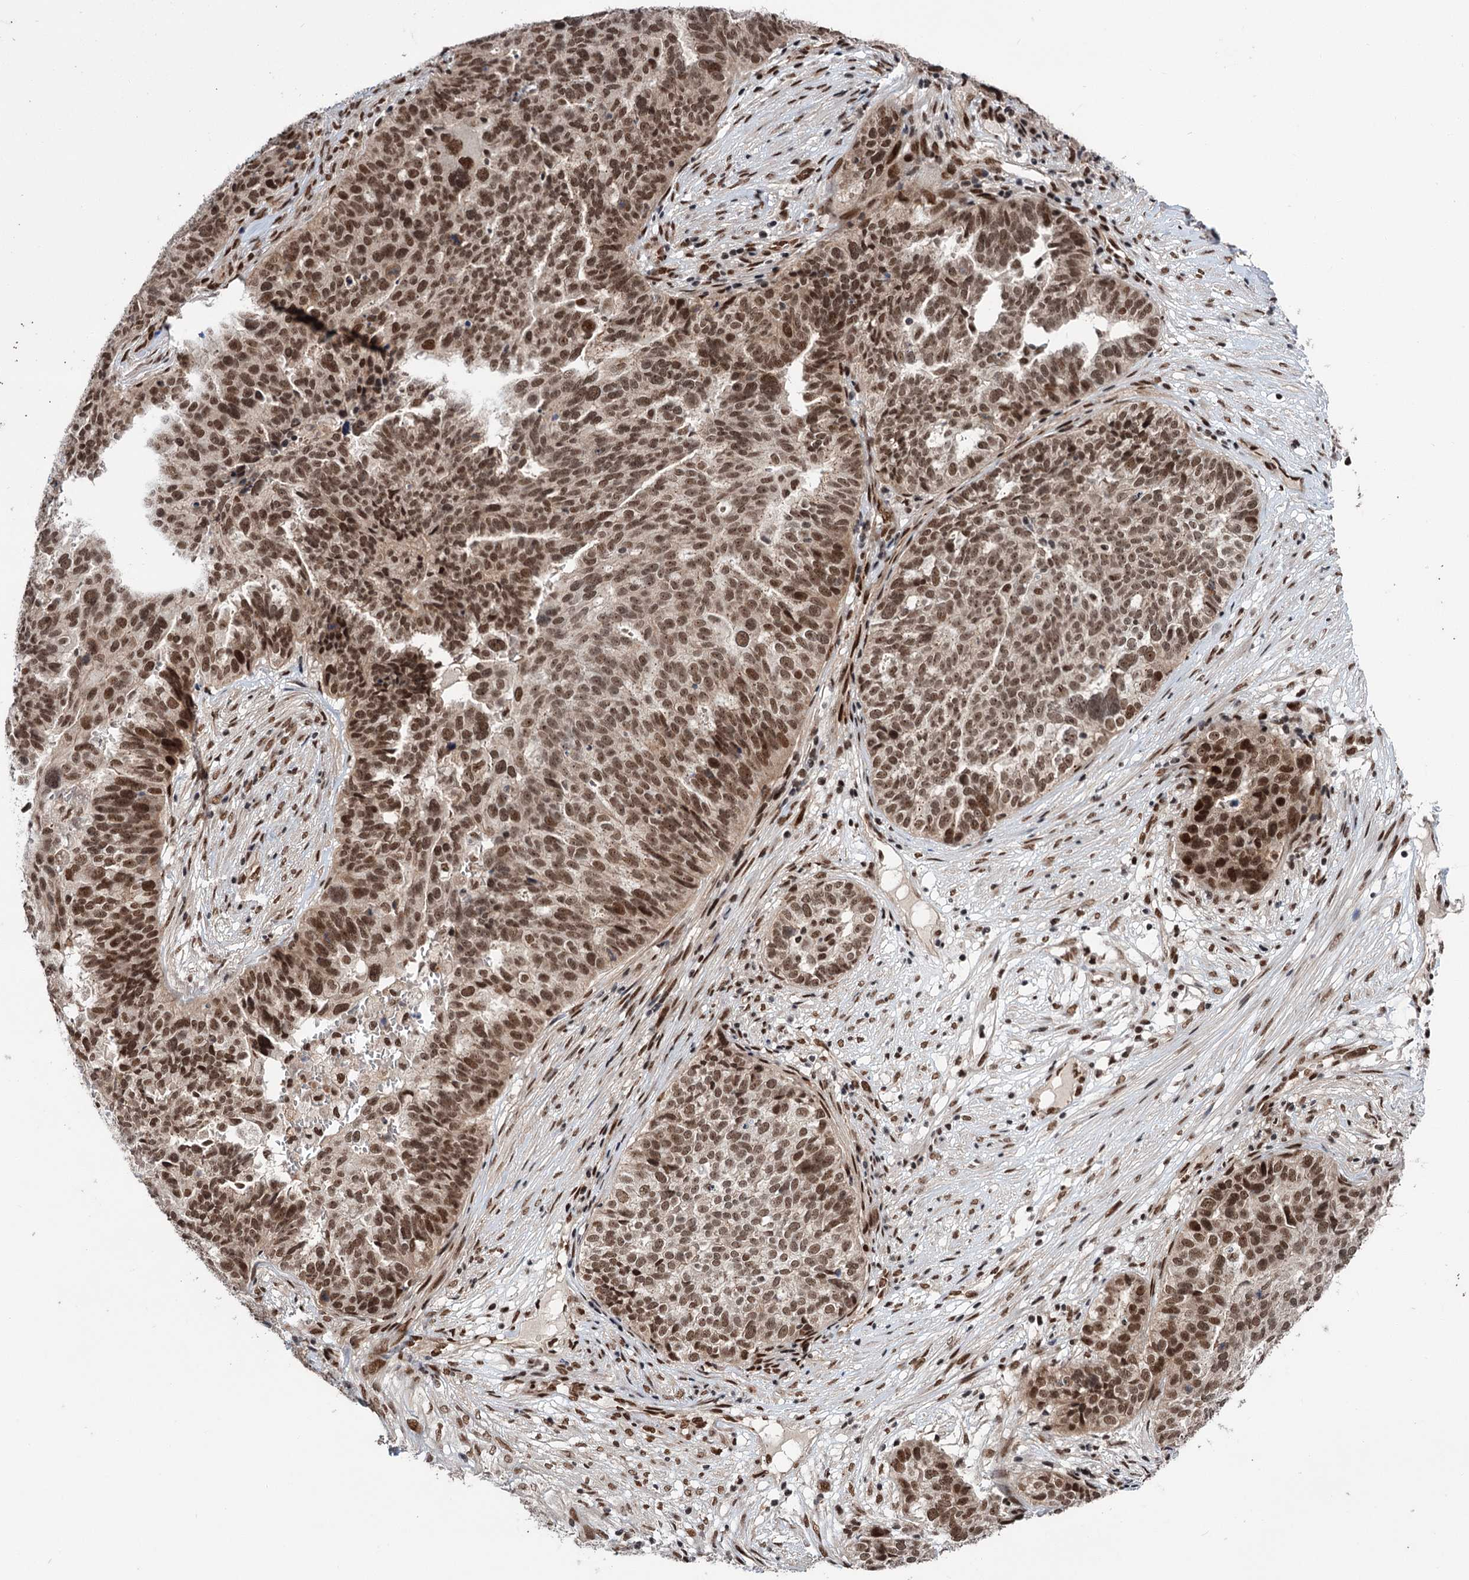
{"staining": {"intensity": "strong", "quantity": ">75%", "location": "nuclear"}, "tissue": "ovarian cancer", "cell_type": "Tumor cells", "image_type": "cancer", "snomed": [{"axis": "morphology", "description": "Cystadenocarcinoma, serous, NOS"}, {"axis": "topography", "description": "Ovary"}], "caption": "Serous cystadenocarcinoma (ovarian) stained for a protein (brown) reveals strong nuclear positive expression in about >75% of tumor cells.", "gene": "MAML1", "patient": {"sex": "female", "age": 59}}